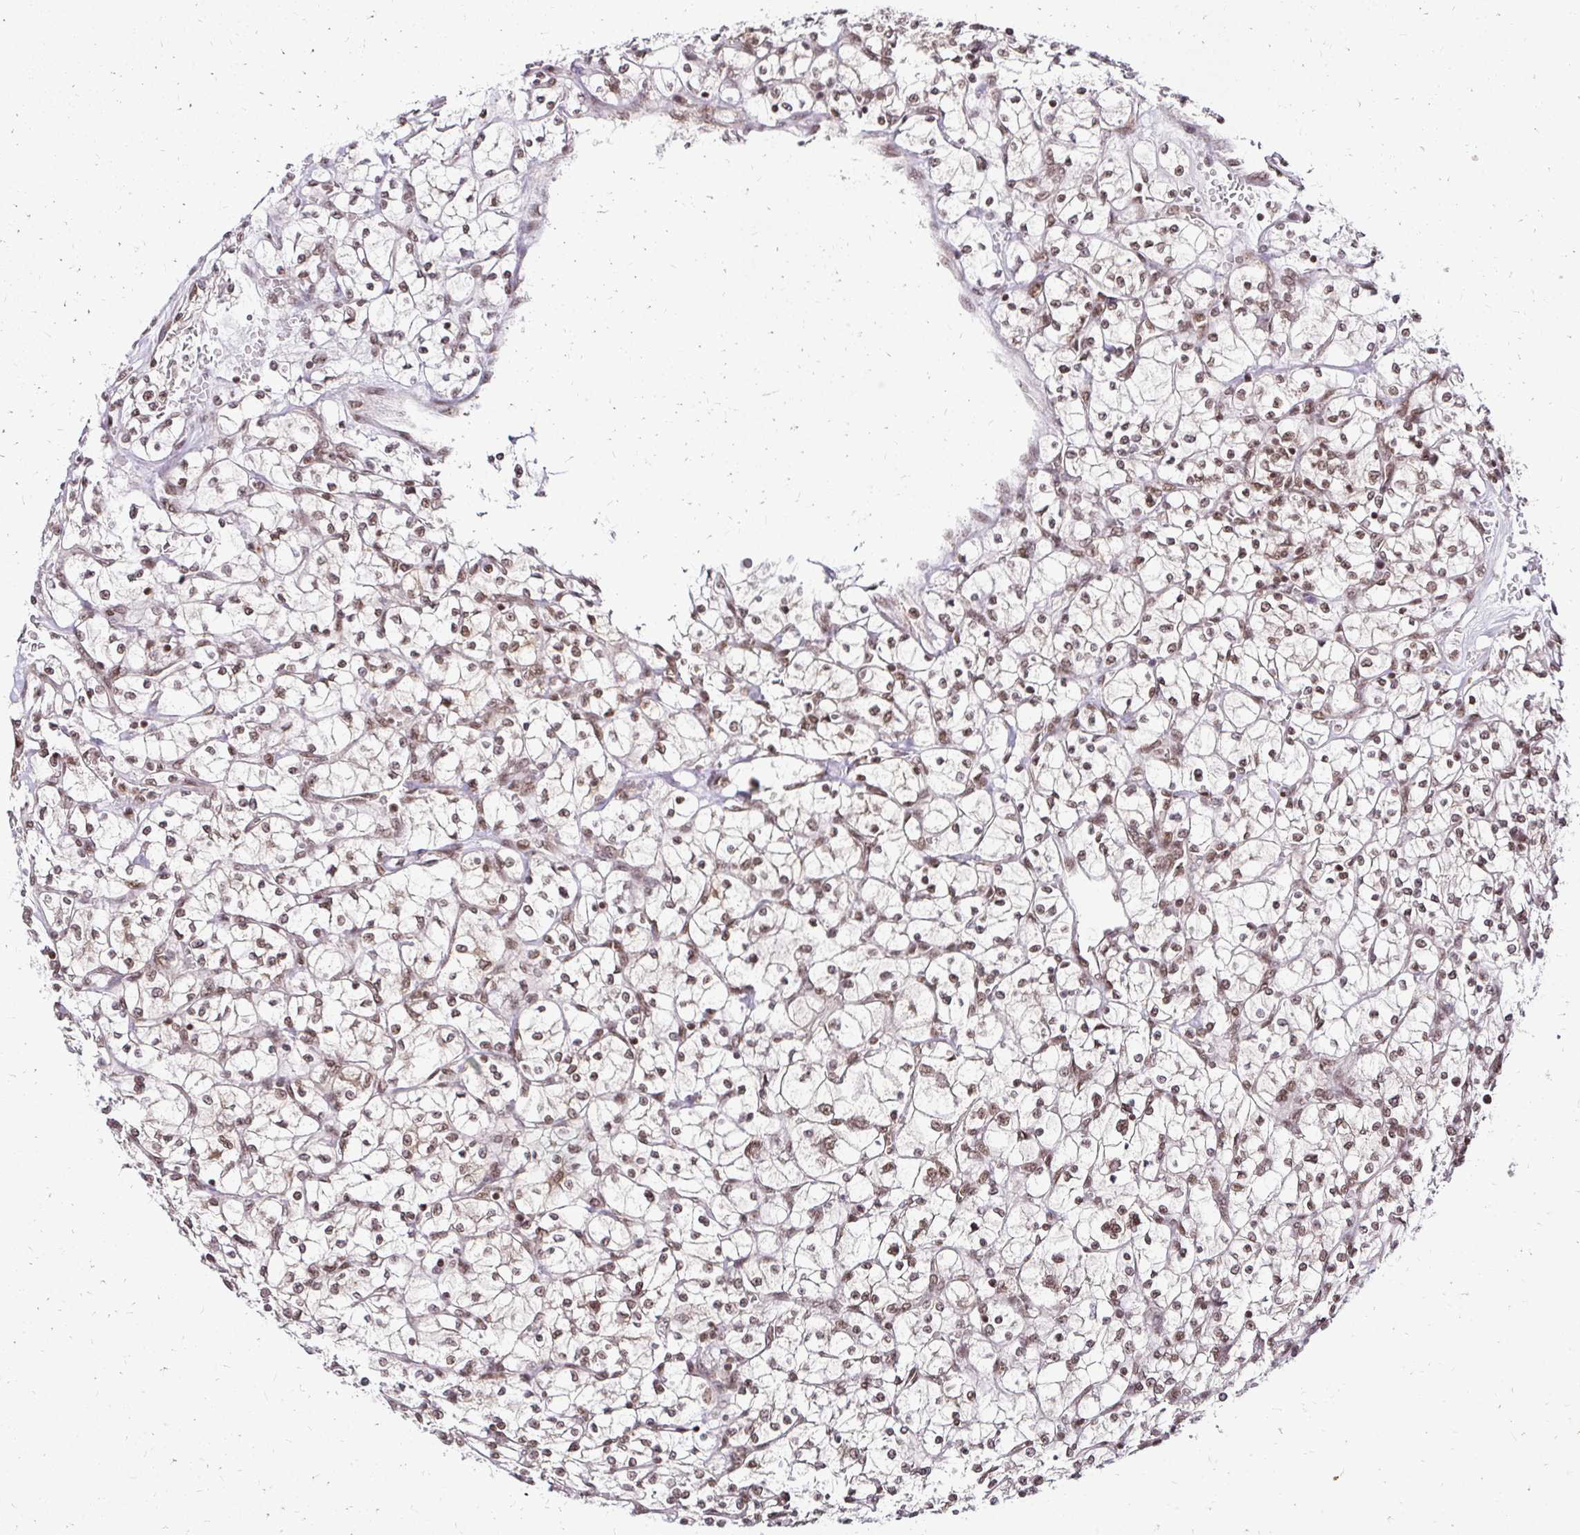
{"staining": {"intensity": "weak", "quantity": ">75%", "location": "nuclear"}, "tissue": "renal cancer", "cell_type": "Tumor cells", "image_type": "cancer", "snomed": [{"axis": "morphology", "description": "Adenocarcinoma, NOS"}, {"axis": "topography", "description": "Kidney"}], "caption": "A high-resolution histopathology image shows immunohistochemistry (IHC) staining of renal cancer (adenocarcinoma), which shows weak nuclear positivity in about >75% of tumor cells. (IHC, brightfield microscopy, high magnification).", "gene": "GLYR1", "patient": {"sex": "female", "age": 64}}